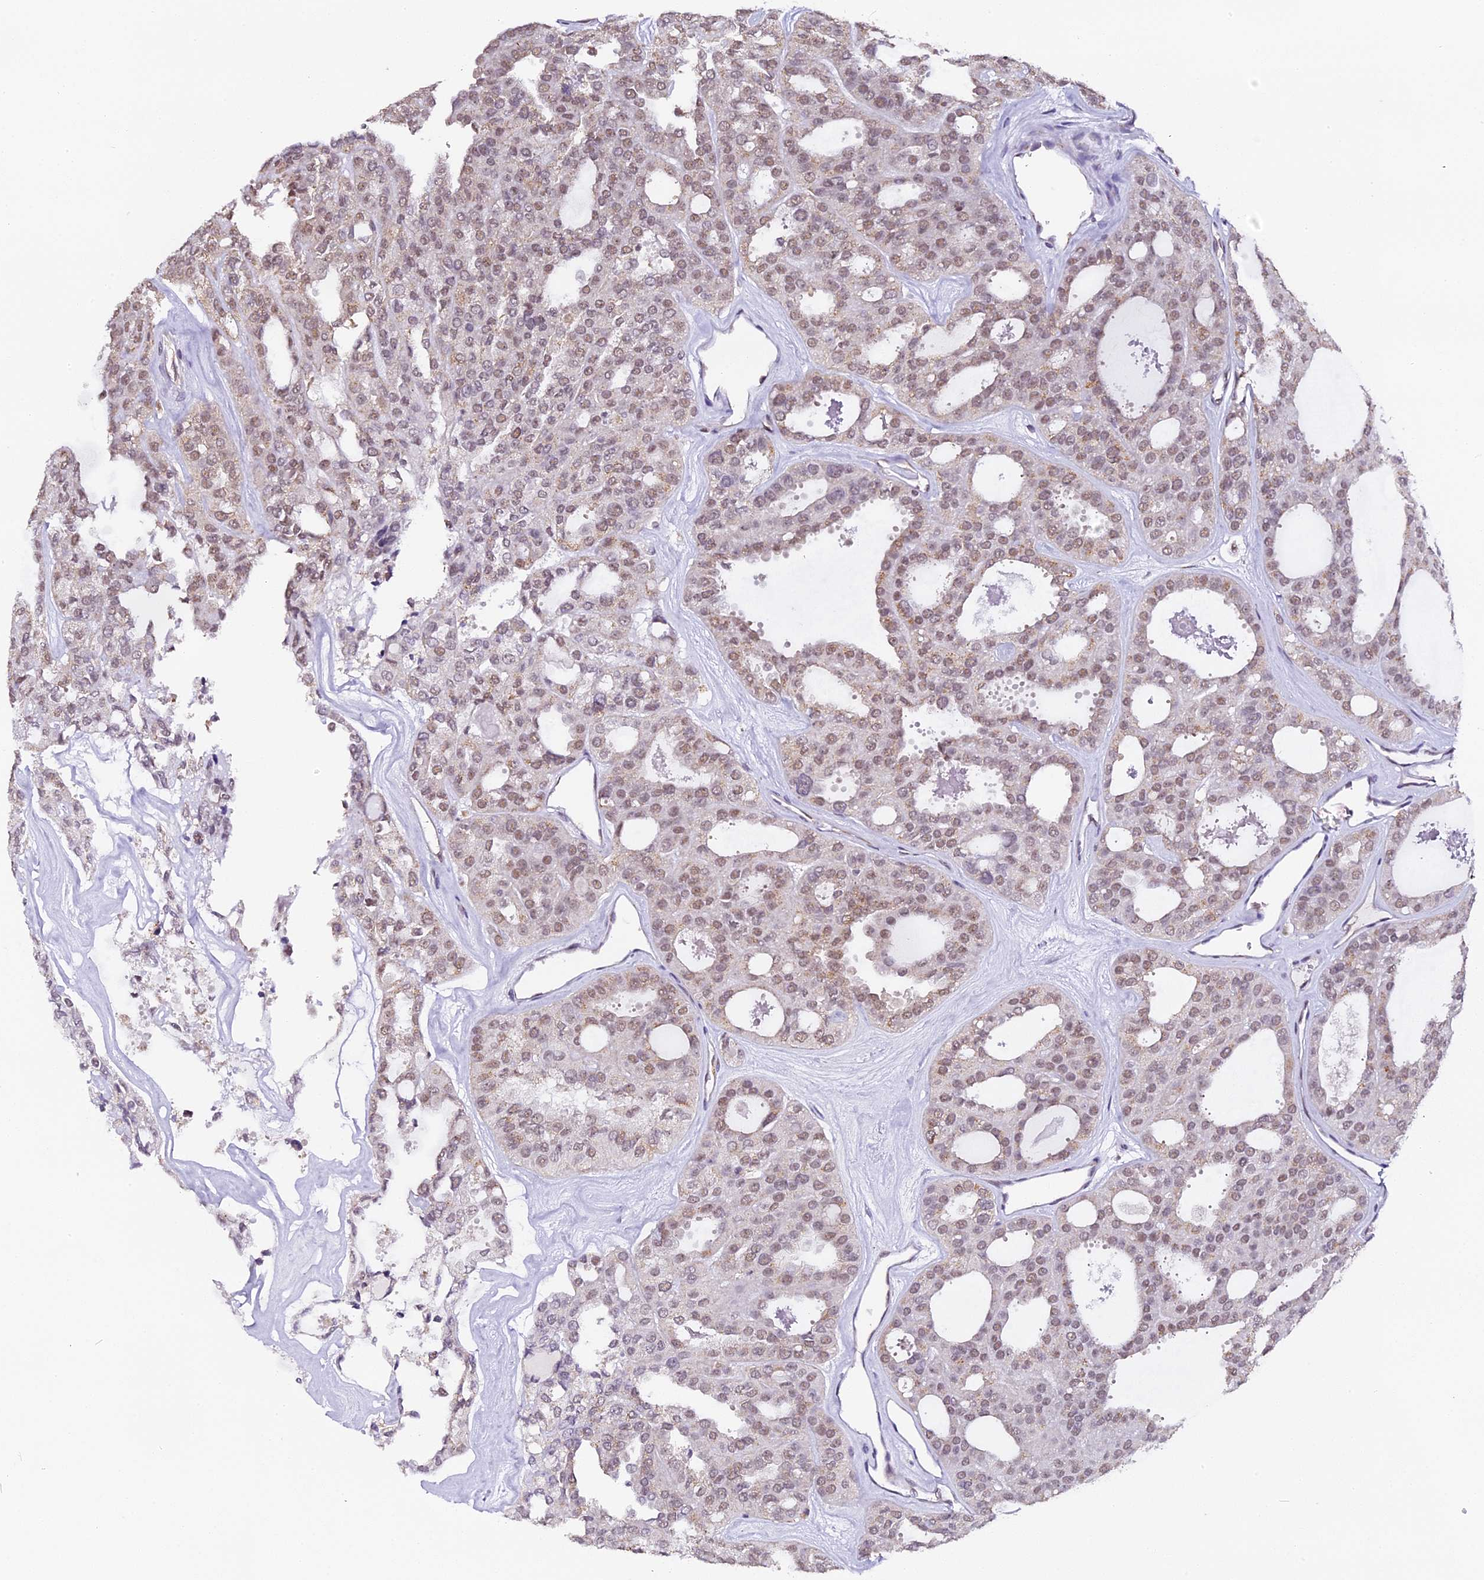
{"staining": {"intensity": "weak", "quantity": "25%-75%", "location": "nuclear"}, "tissue": "thyroid cancer", "cell_type": "Tumor cells", "image_type": "cancer", "snomed": [{"axis": "morphology", "description": "Follicular adenoma carcinoma, NOS"}, {"axis": "topography", "description": "Thyroid gland"}], "caption": "Immunohistochemistry (DAB (3,3'-diaminobenzidine)) staining of thyroid cancer displays weak nuclear protein staining in approximately 25%-75% of tumor cells.", "gene": "NCBP1", "patient": {"sex": "male", "age": 75}}